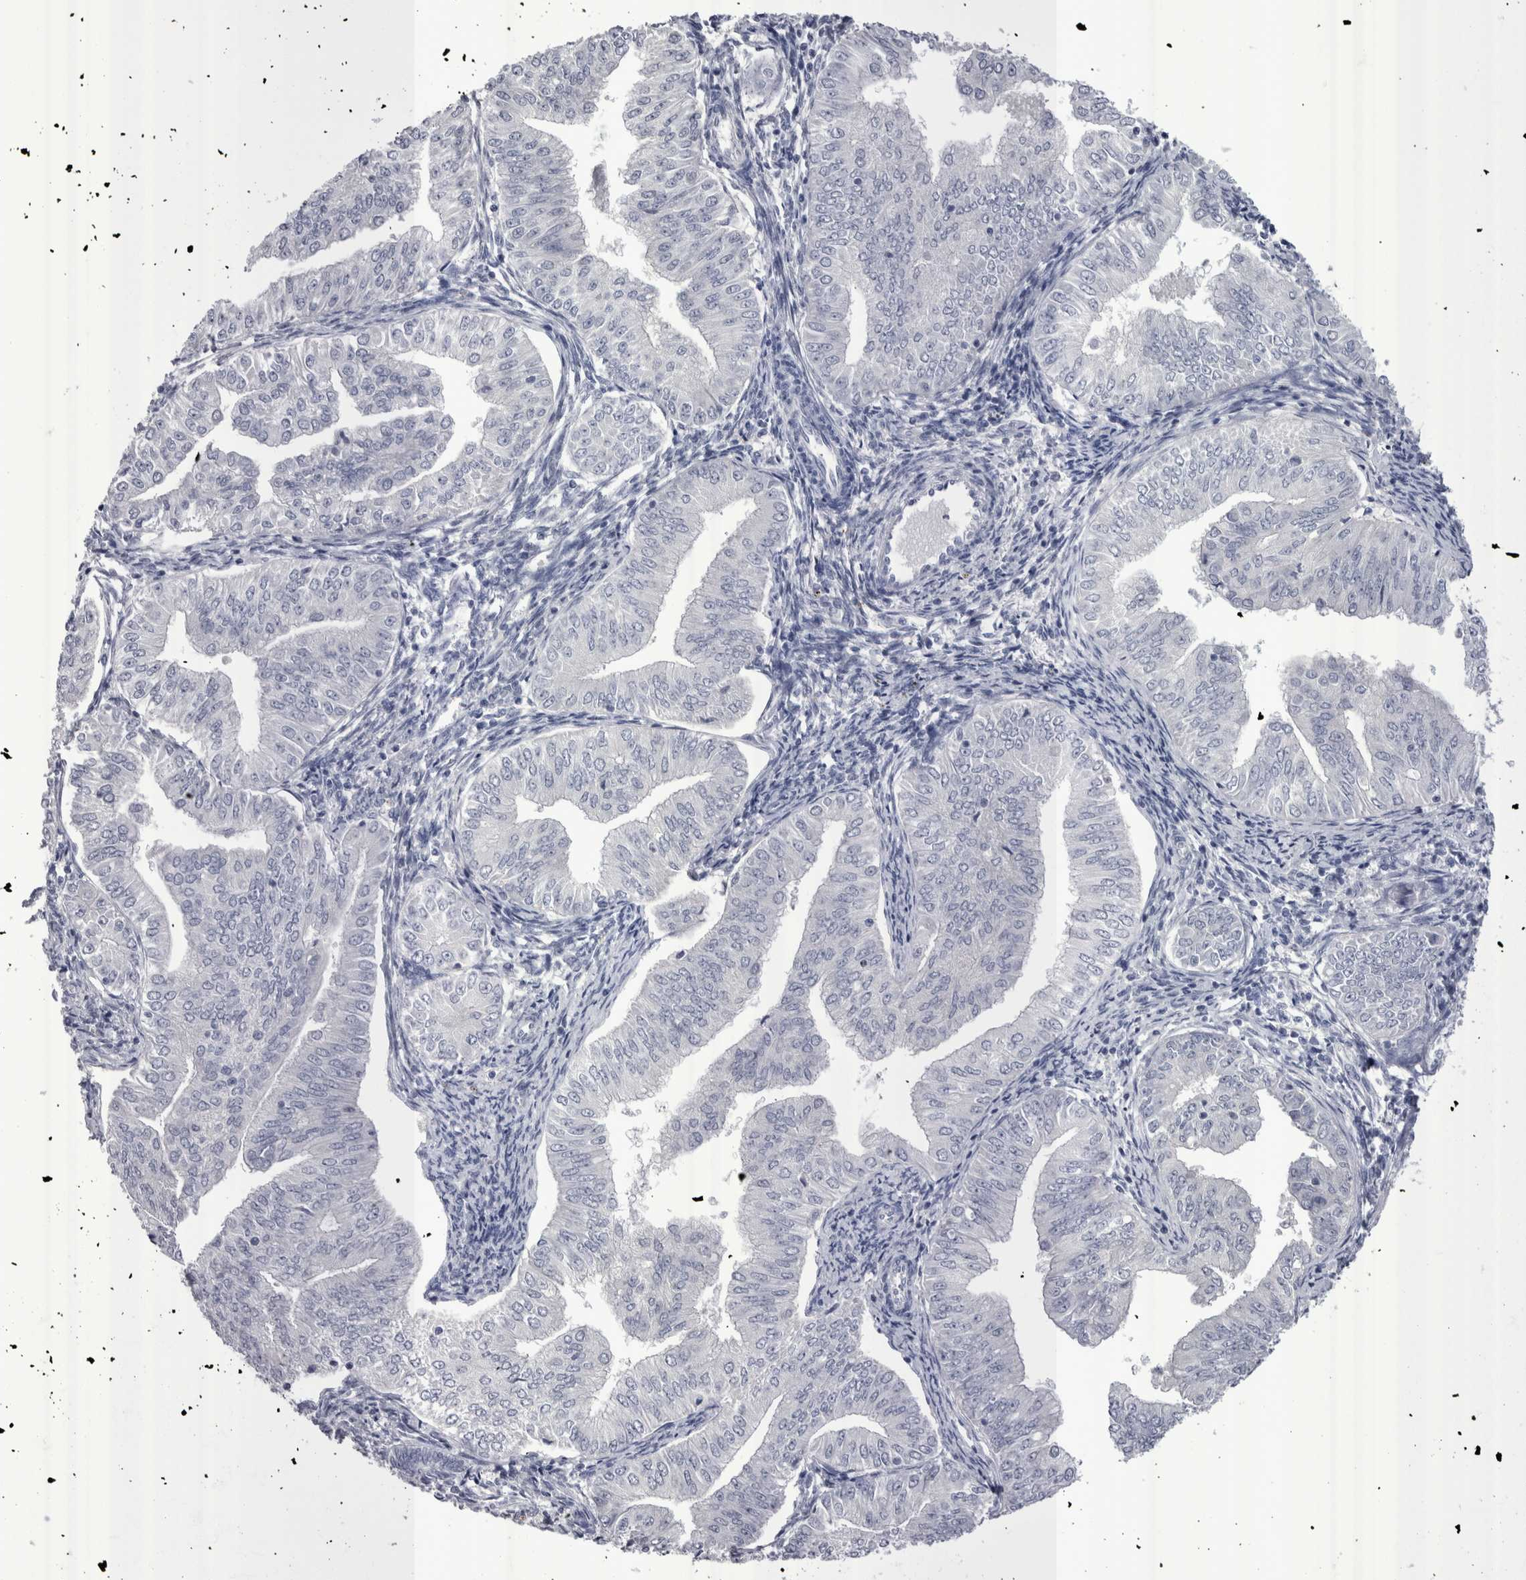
{"staining": {"intensity": "negative", "quantity": "none", "location": "none"}, "tissue": "endometrial cancer", "cell_type": "Tumor cells", "image_type": "cancer", "snomed": [{"axis": "morphology", "description": "Normal tissue, NOS"}, {"axis": "morphology", "description": "Adenocarcinoma, NOS"}, {"axis": "topography", "description": "Endometrium"}], "caption": "High magnification brightfield microscopy of endometrial adenocarcinoma stained with DAB (brown) and counterstained with hematoxylin (blue): tumor cells show no significant expression.", "gene": "PWP2", "patient": {"sex": "female", "age": 53}}